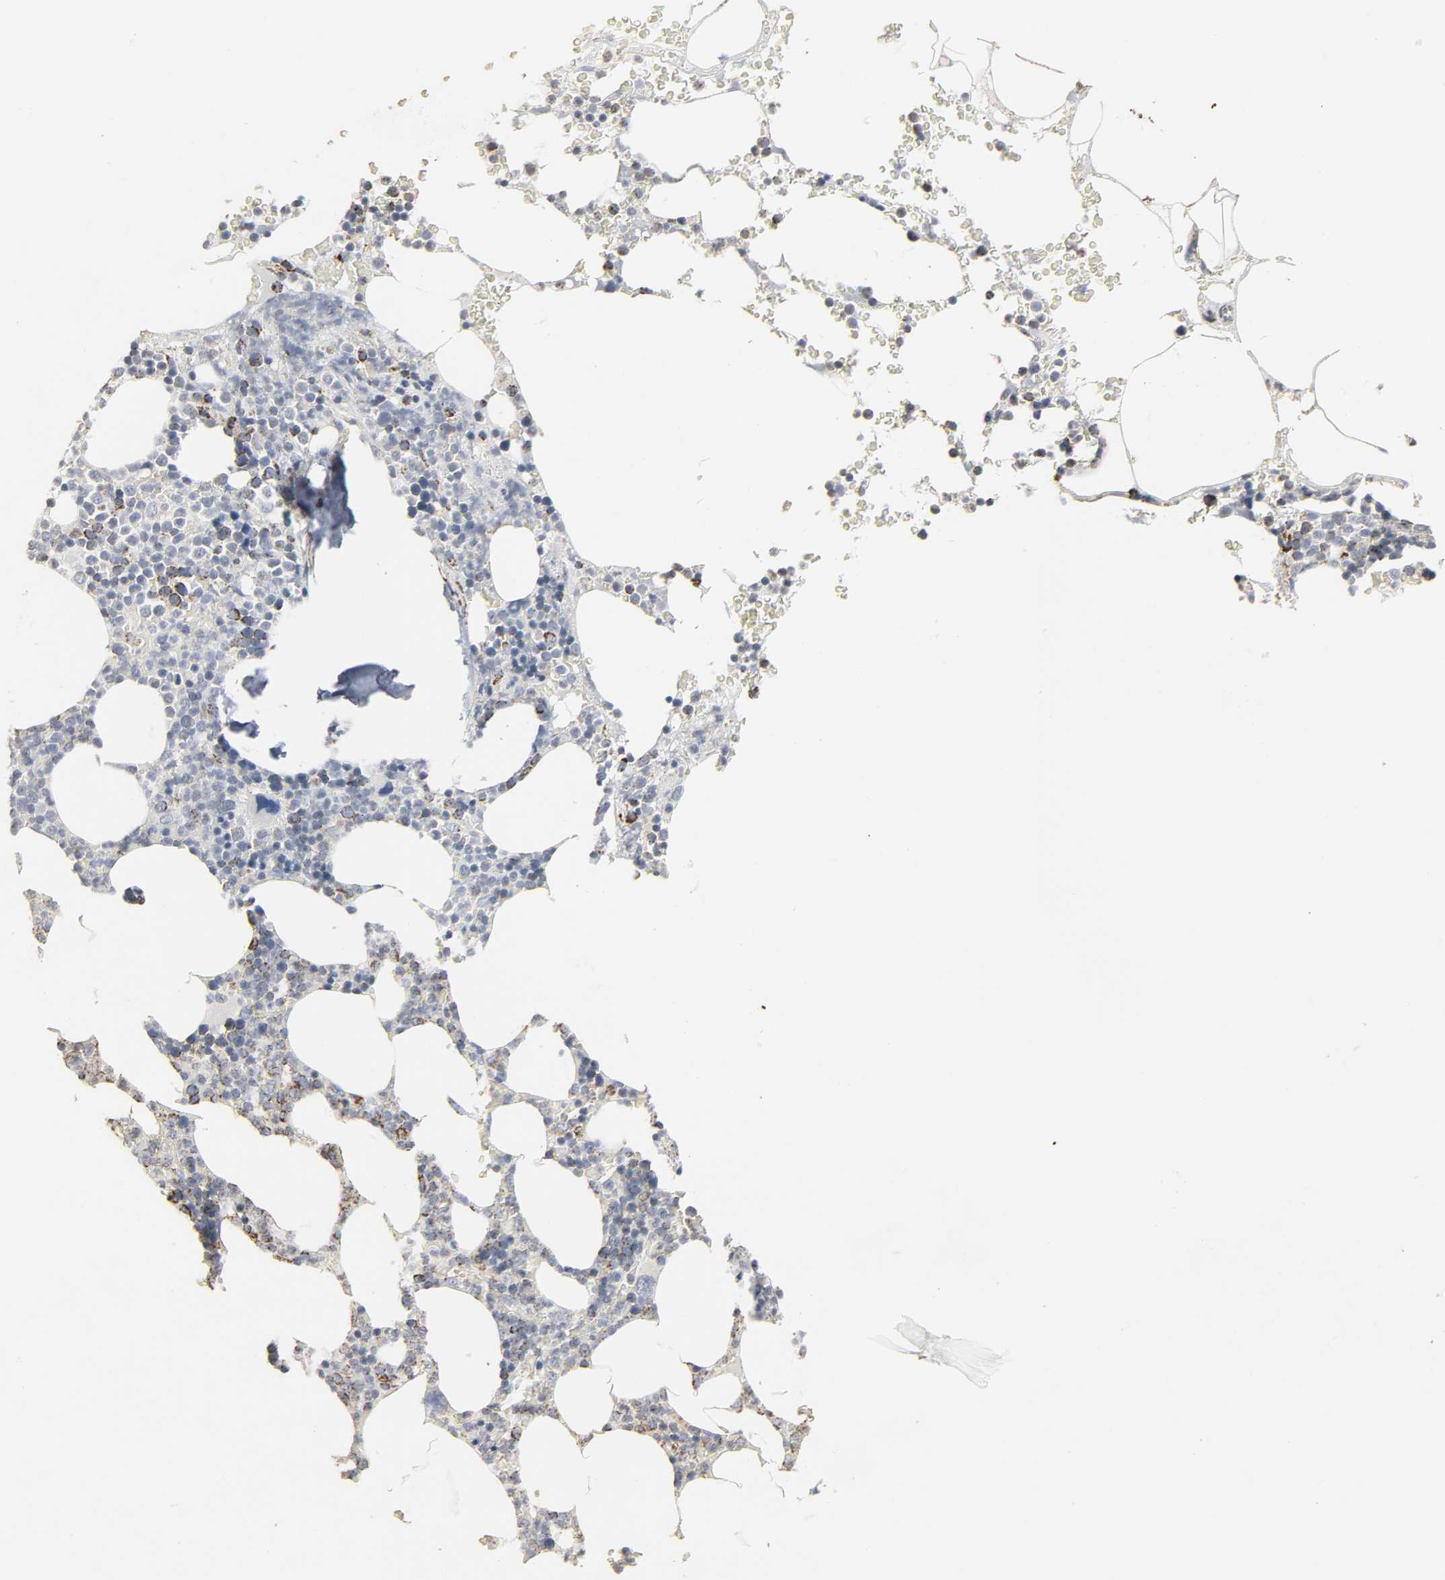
{"staining": {"intensity": "strong", "quantity": "25%-75%", "location": "cytoplasmic/membranous"}, "tissue": "bone marrow", "cell_type": "Hematopoietic cells", "image_type": "normal", "snomed": [{"axis": "morphology", "description": "Normal tissue, NOS"}, {"axis": "topography", "description": "Bone marrow"}], "caption": "Immunohistochemical staining of unremarkable bone marrow displays 25%-75% levels of strong cytoplasmic/membranous protein staining in approximately 25%-75% of hematopoietic cells. (IHC, brightfield microscopy, high magnification).", "gene": "ACAT1", "patient": {"sex": "female", "age": 66}}